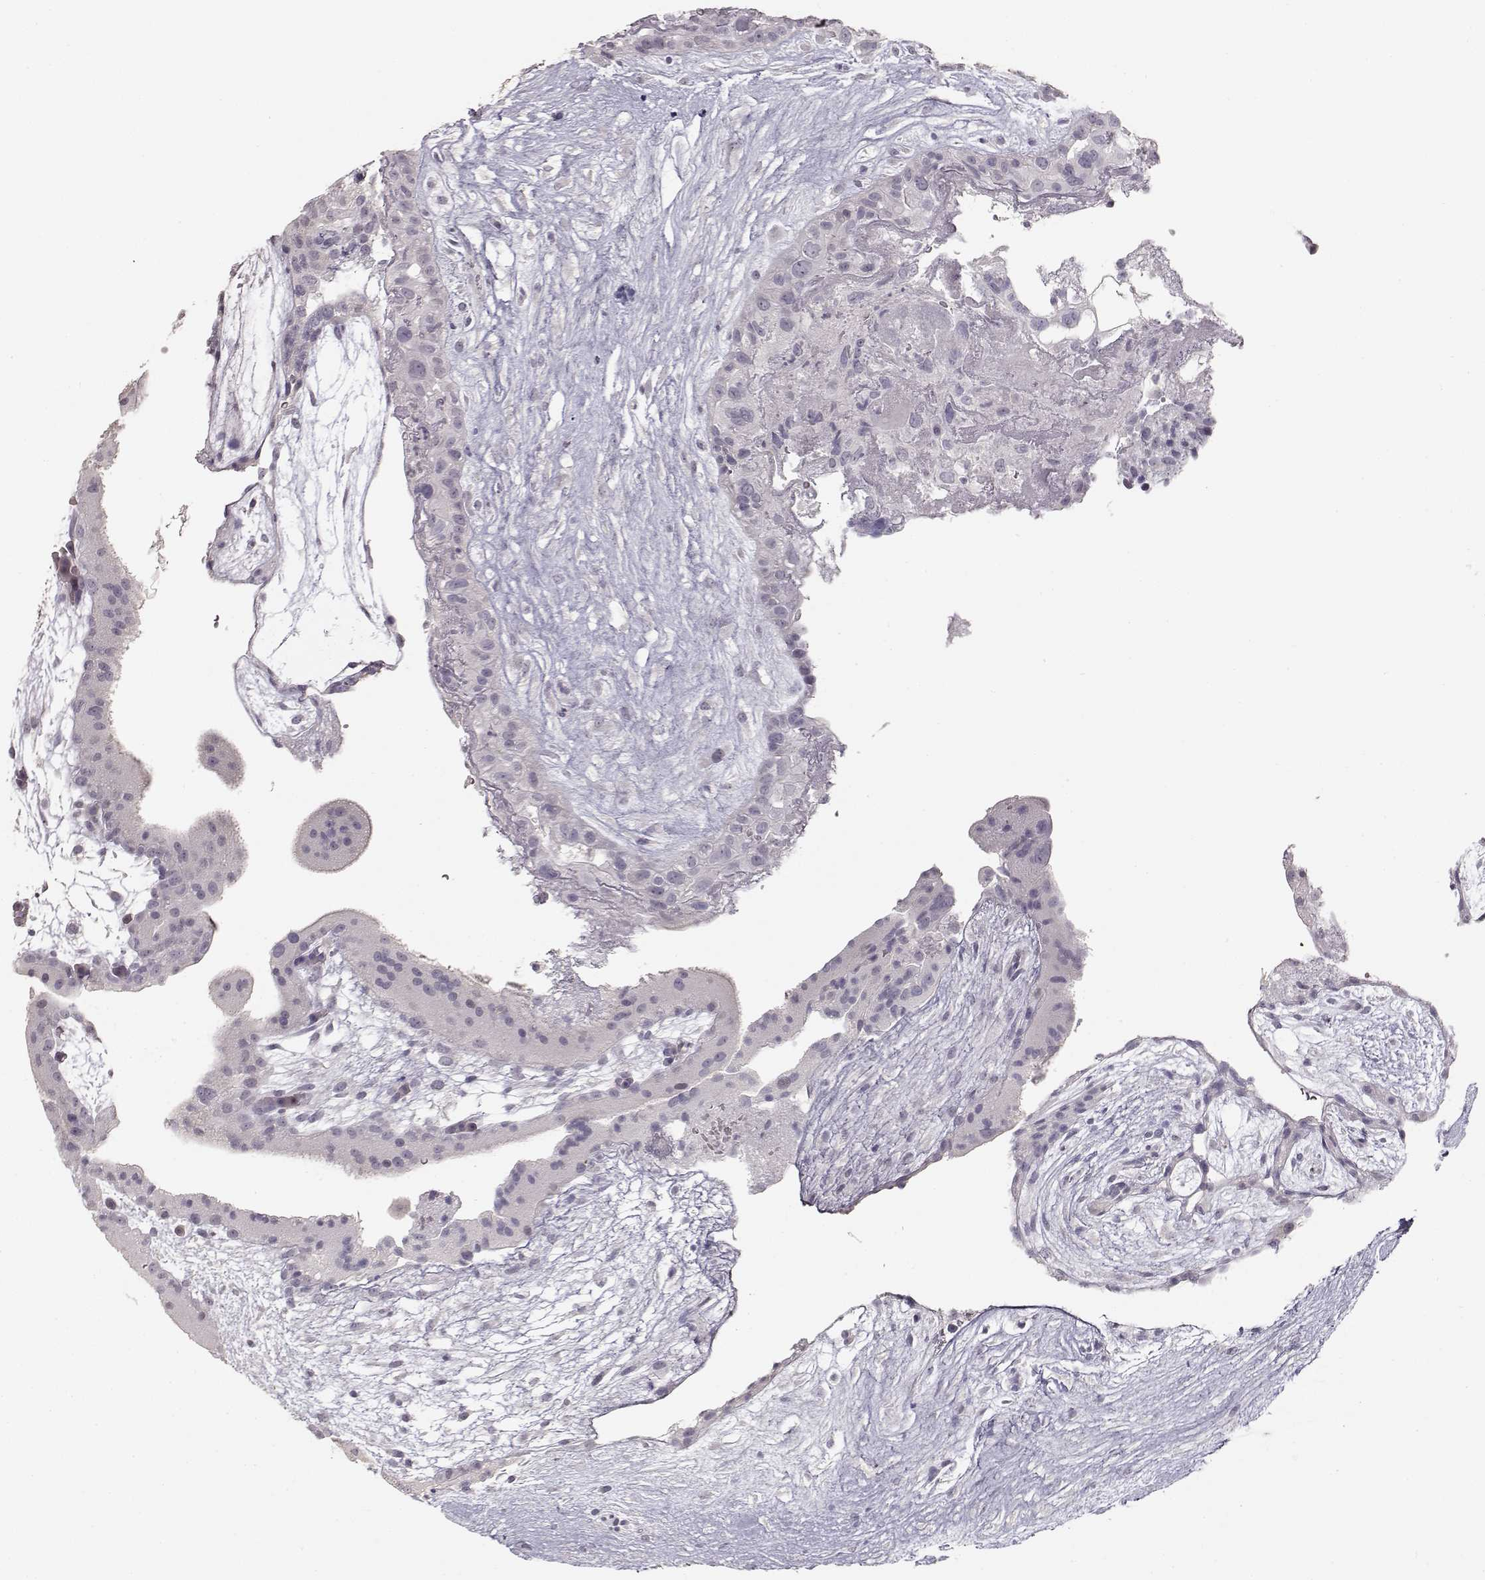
{"staining": {"intensity": "negative", "quantity": "none", "location": "none"}, "tissue": "placenta", "cell_type": "Decidual cells", "image_type": "normal", "snomed": [{"axis": "morphology", "description": "Normal tissue, NOS"}, {"axis": "topography", "description": "Placenta"}], "caption": "Immunohistochemistry (IHC) photomicrograph of benign placenta: human placenta stained with DAB (3,3'-diaminobenzidine) shows no significant protein expression in decidual cells. (DAB immunohistochemistry with hematoxylin counter stain).", "gene": "S100B", "patient": {"sex": "female", "age": 19}}